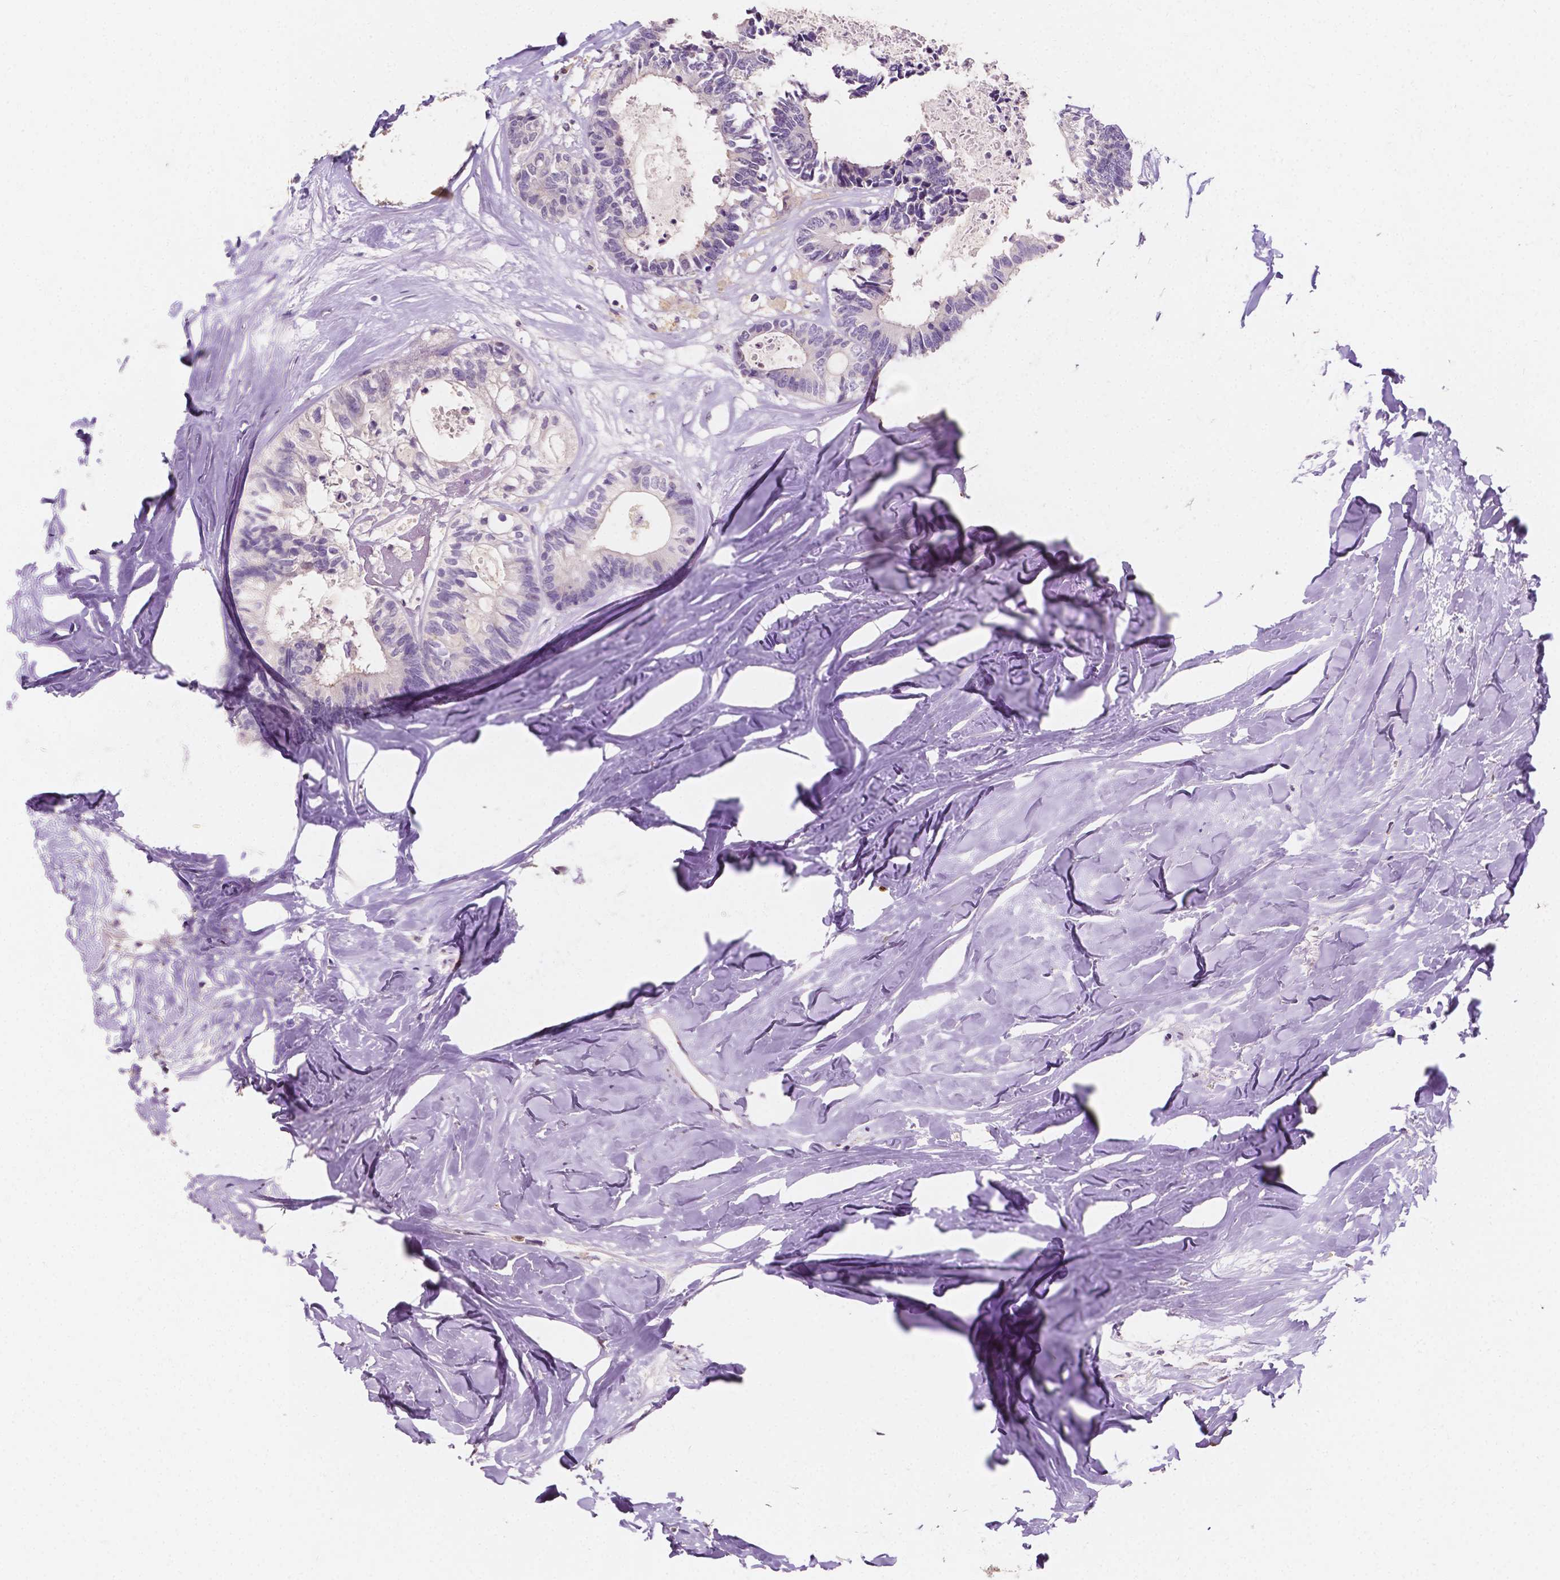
{"staining": {"intensity": "negative", "quantity": "none", "location": "none"}, "tissue": "colorectal cancer", "cell_type": "Tumor cells", "image_type": "cancer", "snomed": [{"axis": "morphology", "description": "Adenocarcinoma, NOS"}, {"axis": "topography", "description": "Colon"}, {"axis": "topography", "description": "Rectum"}], "caption": "Image shows no protein staining in tumor cells of adenocarcinoma (colorectal) tissue.", "gene": "SLC22A4", "patient": {"sex": "male", "age": 57}}